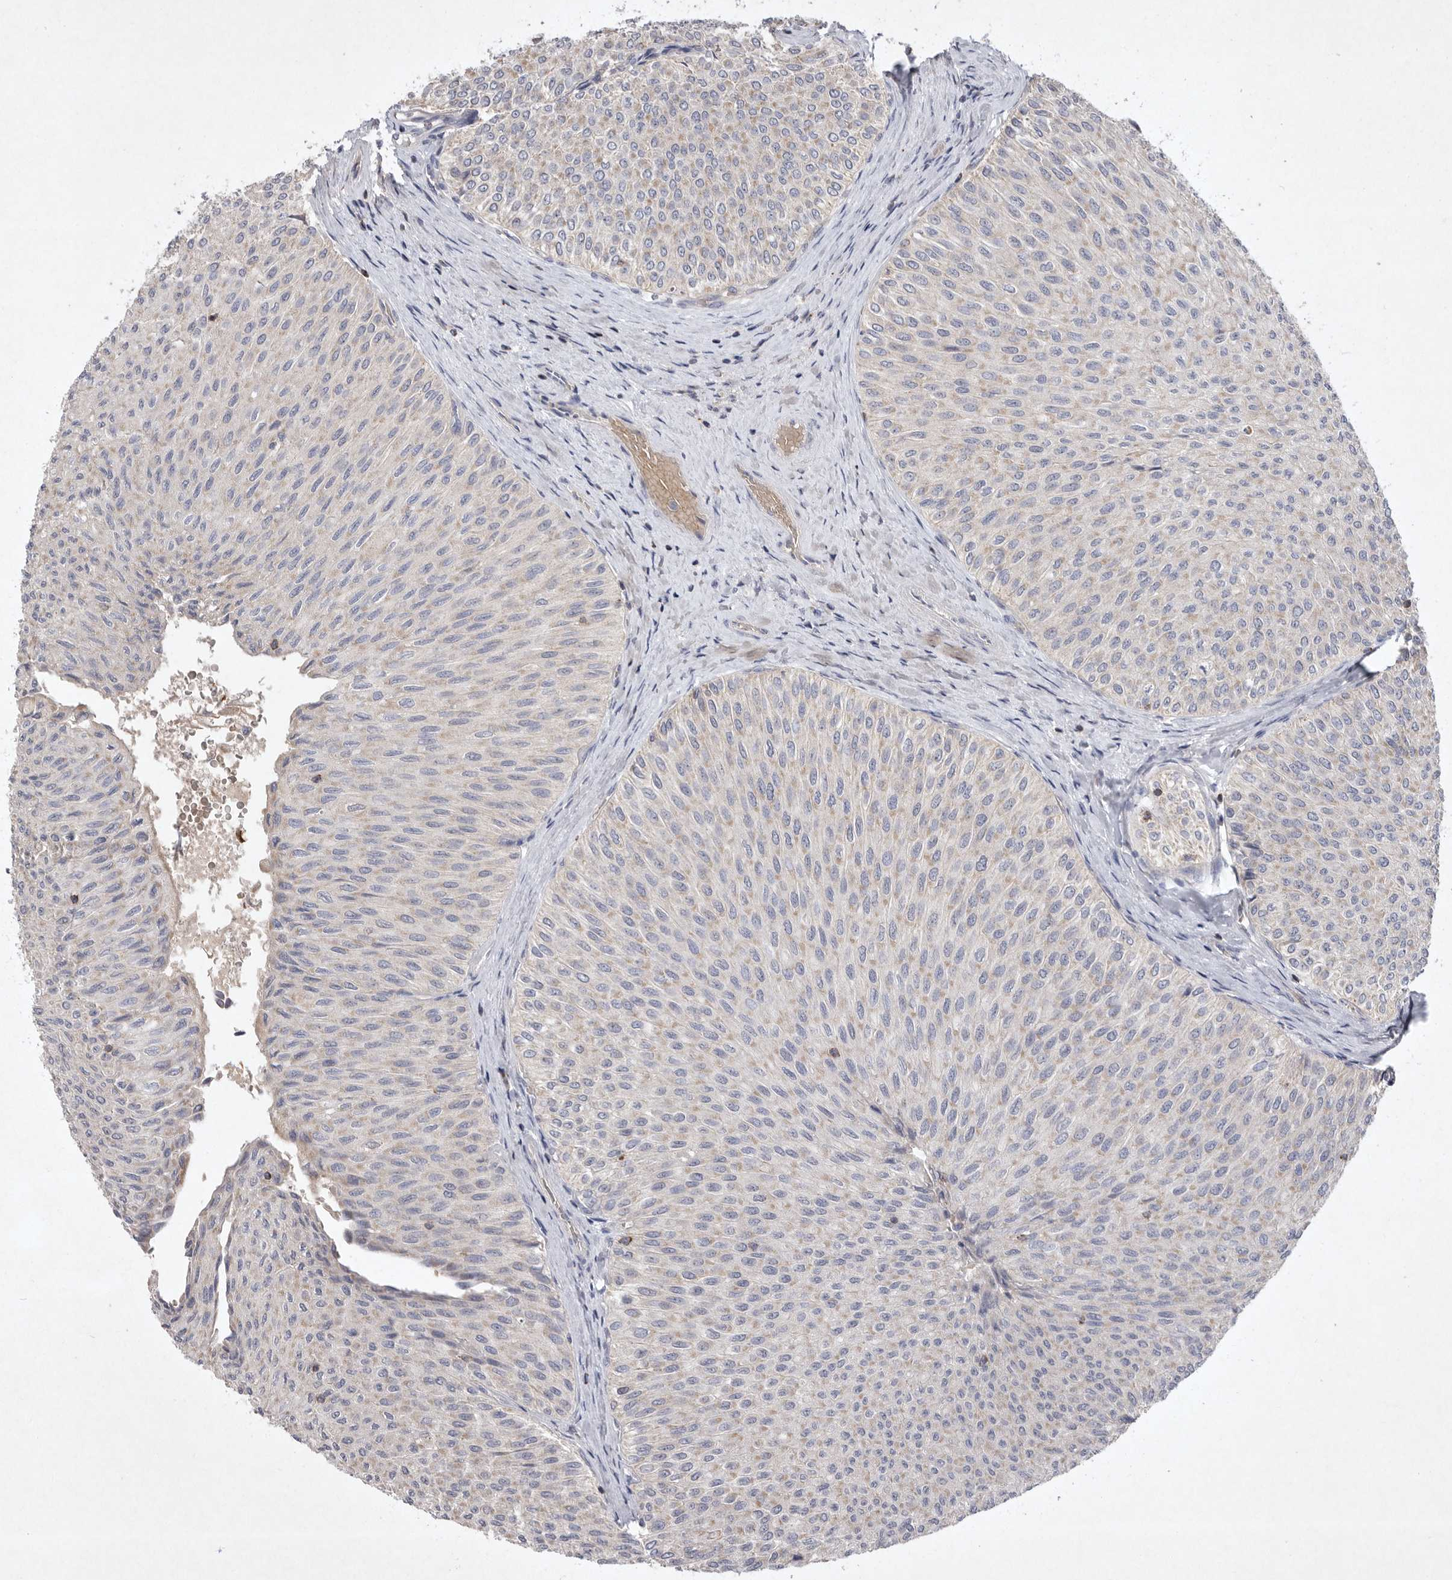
{"staining": {"intensity": "weak", "quantity": "25%-75%", "location": "cytoplasmic/membranous"}, "tissue": "urothelial cancer", "cell_type": "Tumor cells", "image_type": "cancer", "snomed": [{"axis": "morphology", "description": "Urothelial carcinoma, Low grade"}, {"axis": "topography", "description": "Urinary bladder"}], "caption": "Urothelial cancer tissue shows weak cytoplasmic/membranous staining in about 25%-75% of tumor cells", "gene": "TNFSF14", "patient": {"sex": "male", "age": 78}}